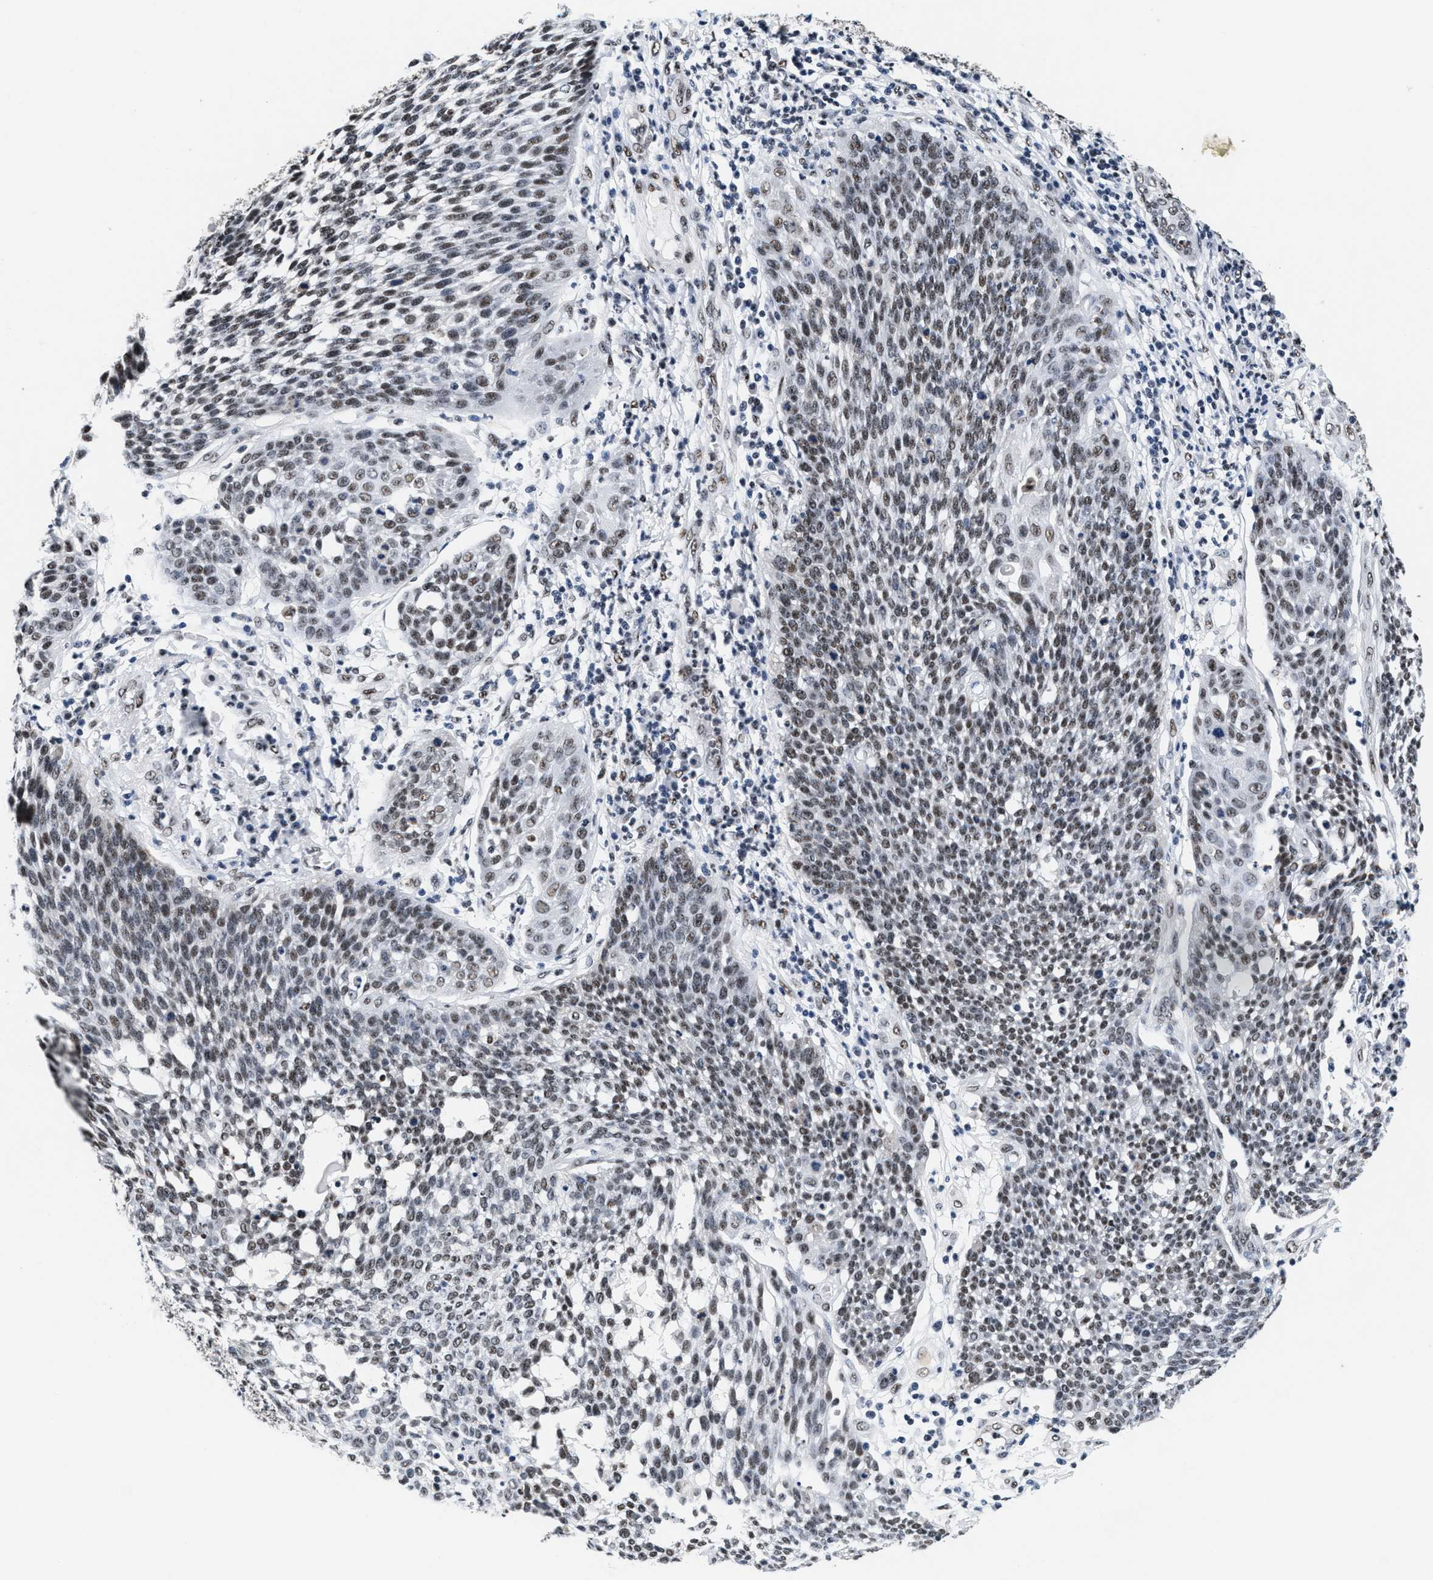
{"staining": {"intensity": "moderate", "quantity": ">75%", "location": "nuclear"}, "tissue": "cervical cancer", "cell_type": "Tumor cells", "image_type": "cancer", "snomed": [{"axis": "morphology", "description": "Squamous cell carcinoma, NOS"}, {"axis": "topography", "description": "Cervix"}], "caption": "Protein staining exhibits moderate nuclear positivity in approximately >75% of tumor cells in squamous cell carcinoma (cervical).", "gene": "RAD50", "patient": {"sex": "female", "age": 34}}